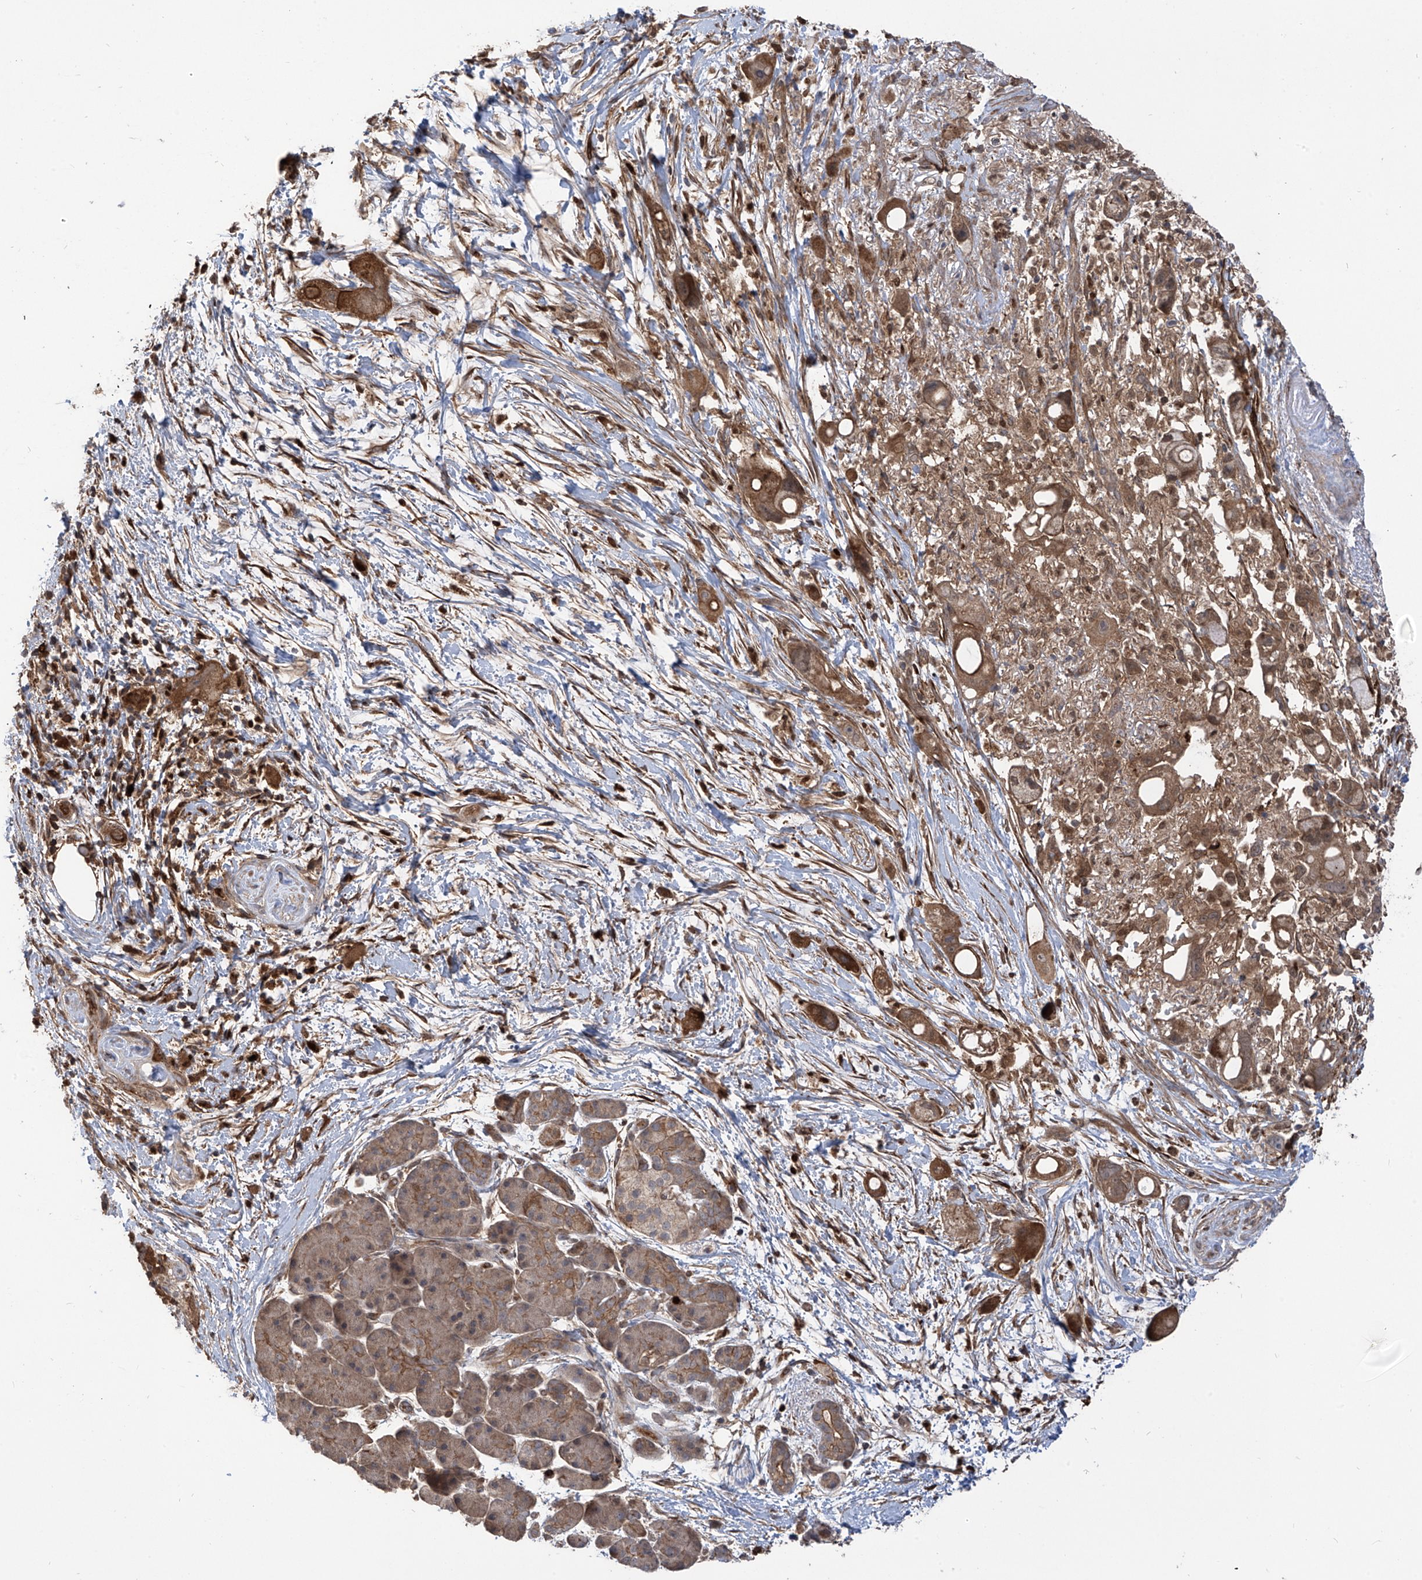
{"staining": {"intensity": "moderate", "quantity": ">75%", "location": "cytoplasmic/membranous"}, "tissue": "pancreatic cancer", "cell_type": "Tumor cells", "image_type": "cancer", "snomed": [{"axis": "morphology", "description": "Normal tissue, NOS"}, {"axis": "morphology", "description": "Adenocarcinoma, NOS"}, {"axis": "topography", "description": "Pancreas"}], "caption": "Adenocarcinoma (pancreatic) tissue reveals moderate cytoplasmic/membranous staining in about >75% of tumor cells Nuclei are stained in blue.", "gene": "ATAD2B", "patient": {"sex": "female", "age": 68}}